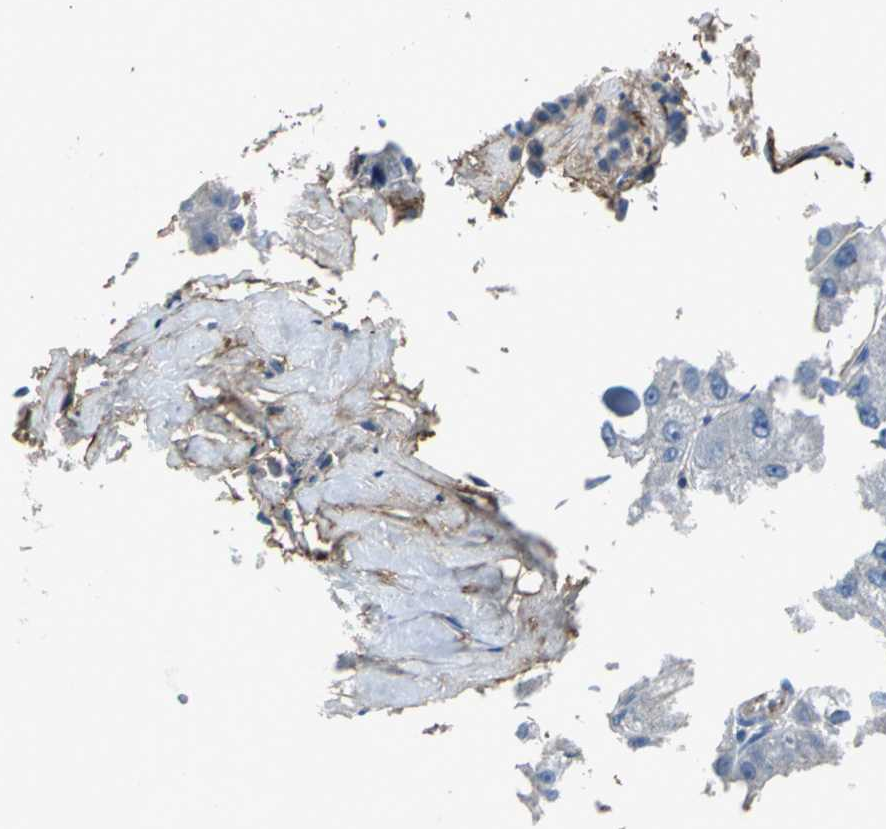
{"staining": {"intensity": "negative", "quantity": "none", "location": "none"}, "tissue": "liver cancer", "cell_type": "Tumor cells", "image_type": "cancer", "snomed": [{"axis": "morphology", "description": "Carcinoma, Hepatocellular, NOS"}, {"axis": "topography", "description": "Liver"}], "caption": "Immunohistochemistry (IHC) of human hepatocellular carcinoma (liver) reveals no expression in tumor cells.", "gene": "EFNB3", "patient": {"sex": "male", "age": 80}}